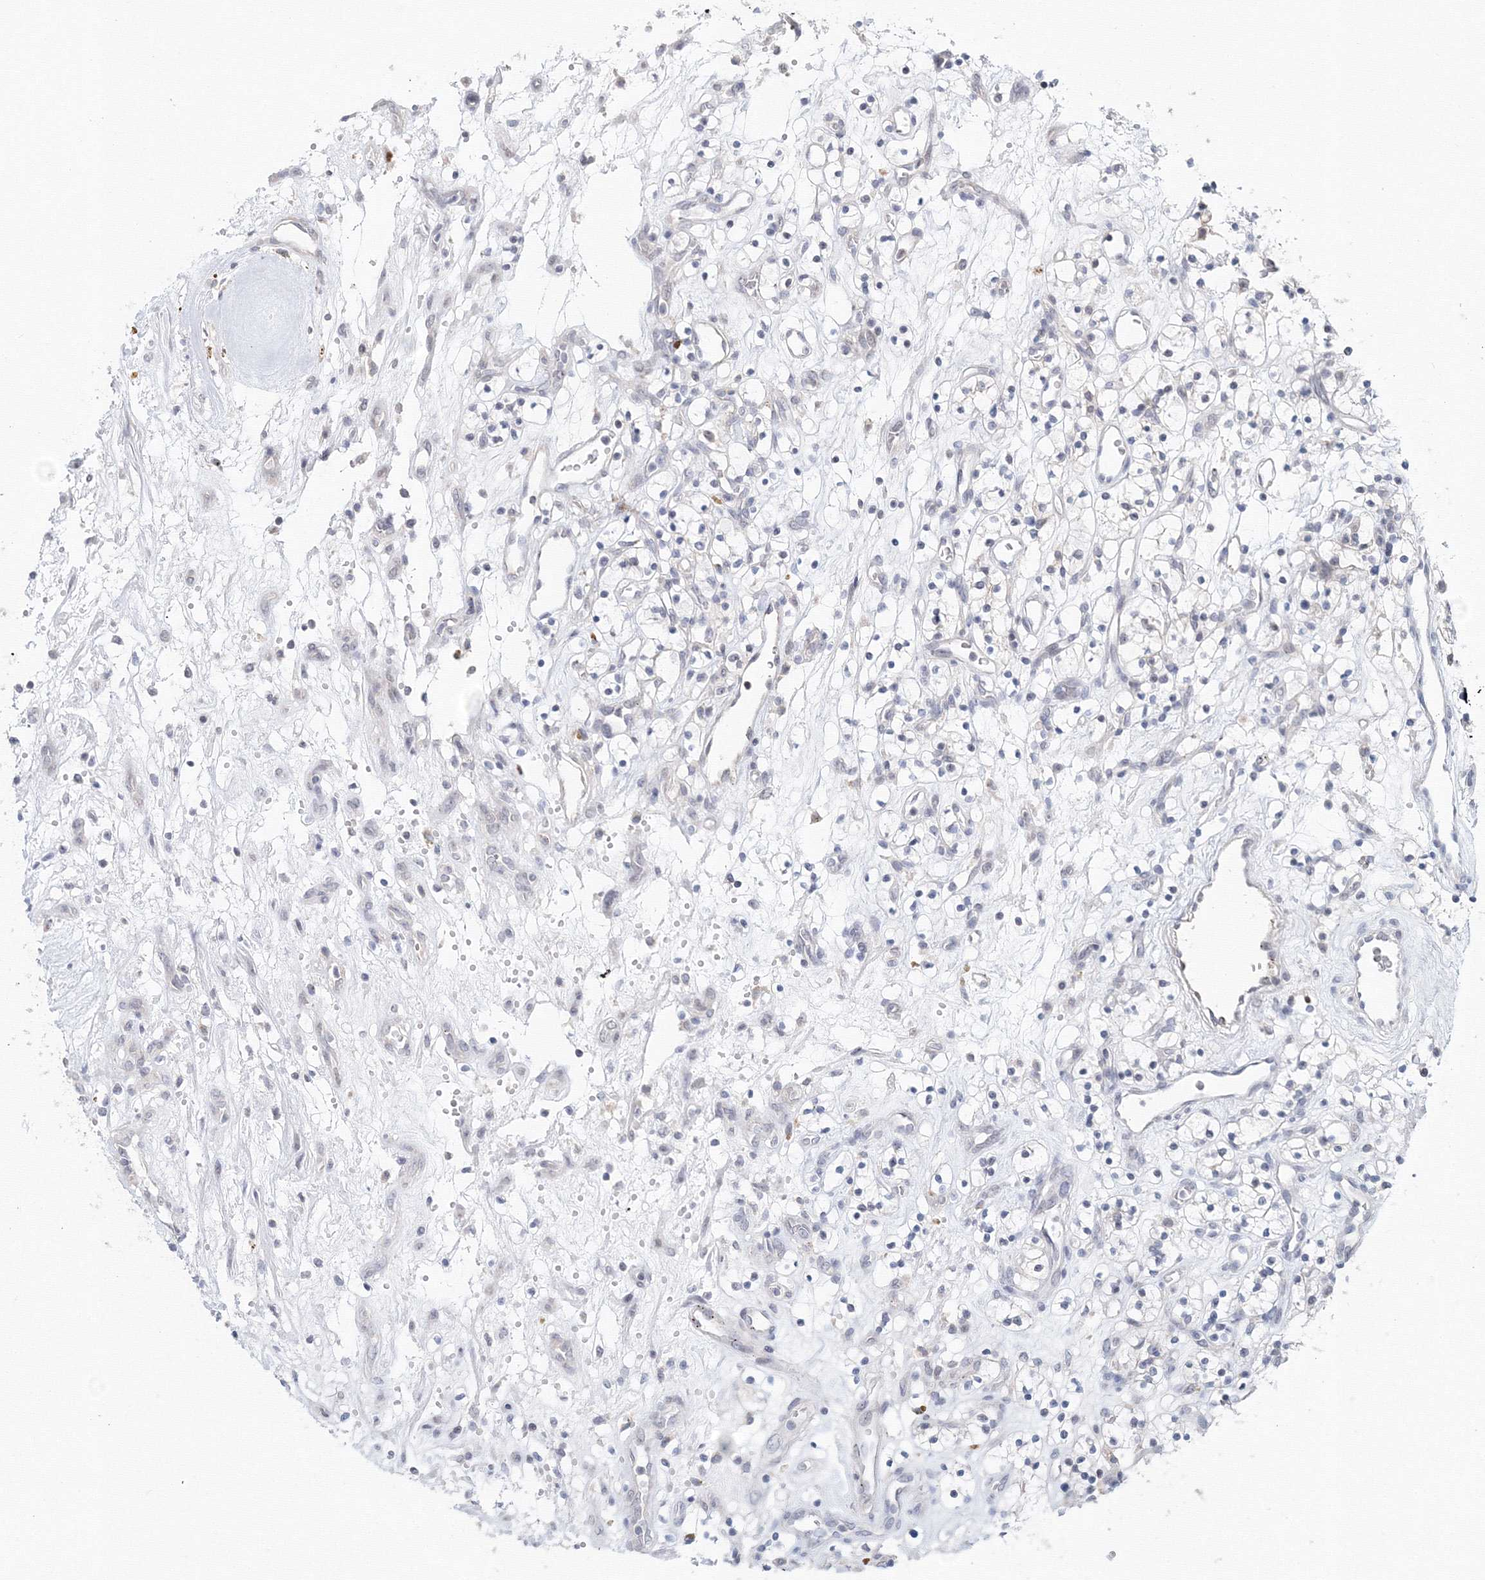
{"staining": {"intensity": "negative", "quantity": "none", "location": "none"}, "tissue": "renal cancer", "cell_type": "Tumor cells", "image_type": "cancer", "snomed": [{"axis": "morphology", "description": "Adenocarcinoma, NOS"}, {"axis": "topography", "description": "Kidney"}], "caption": "There is no significant expression in tumor cells of renal cancer.", "gene": "SLC7A7", "patient": {"sex": "female", "age": 57}}